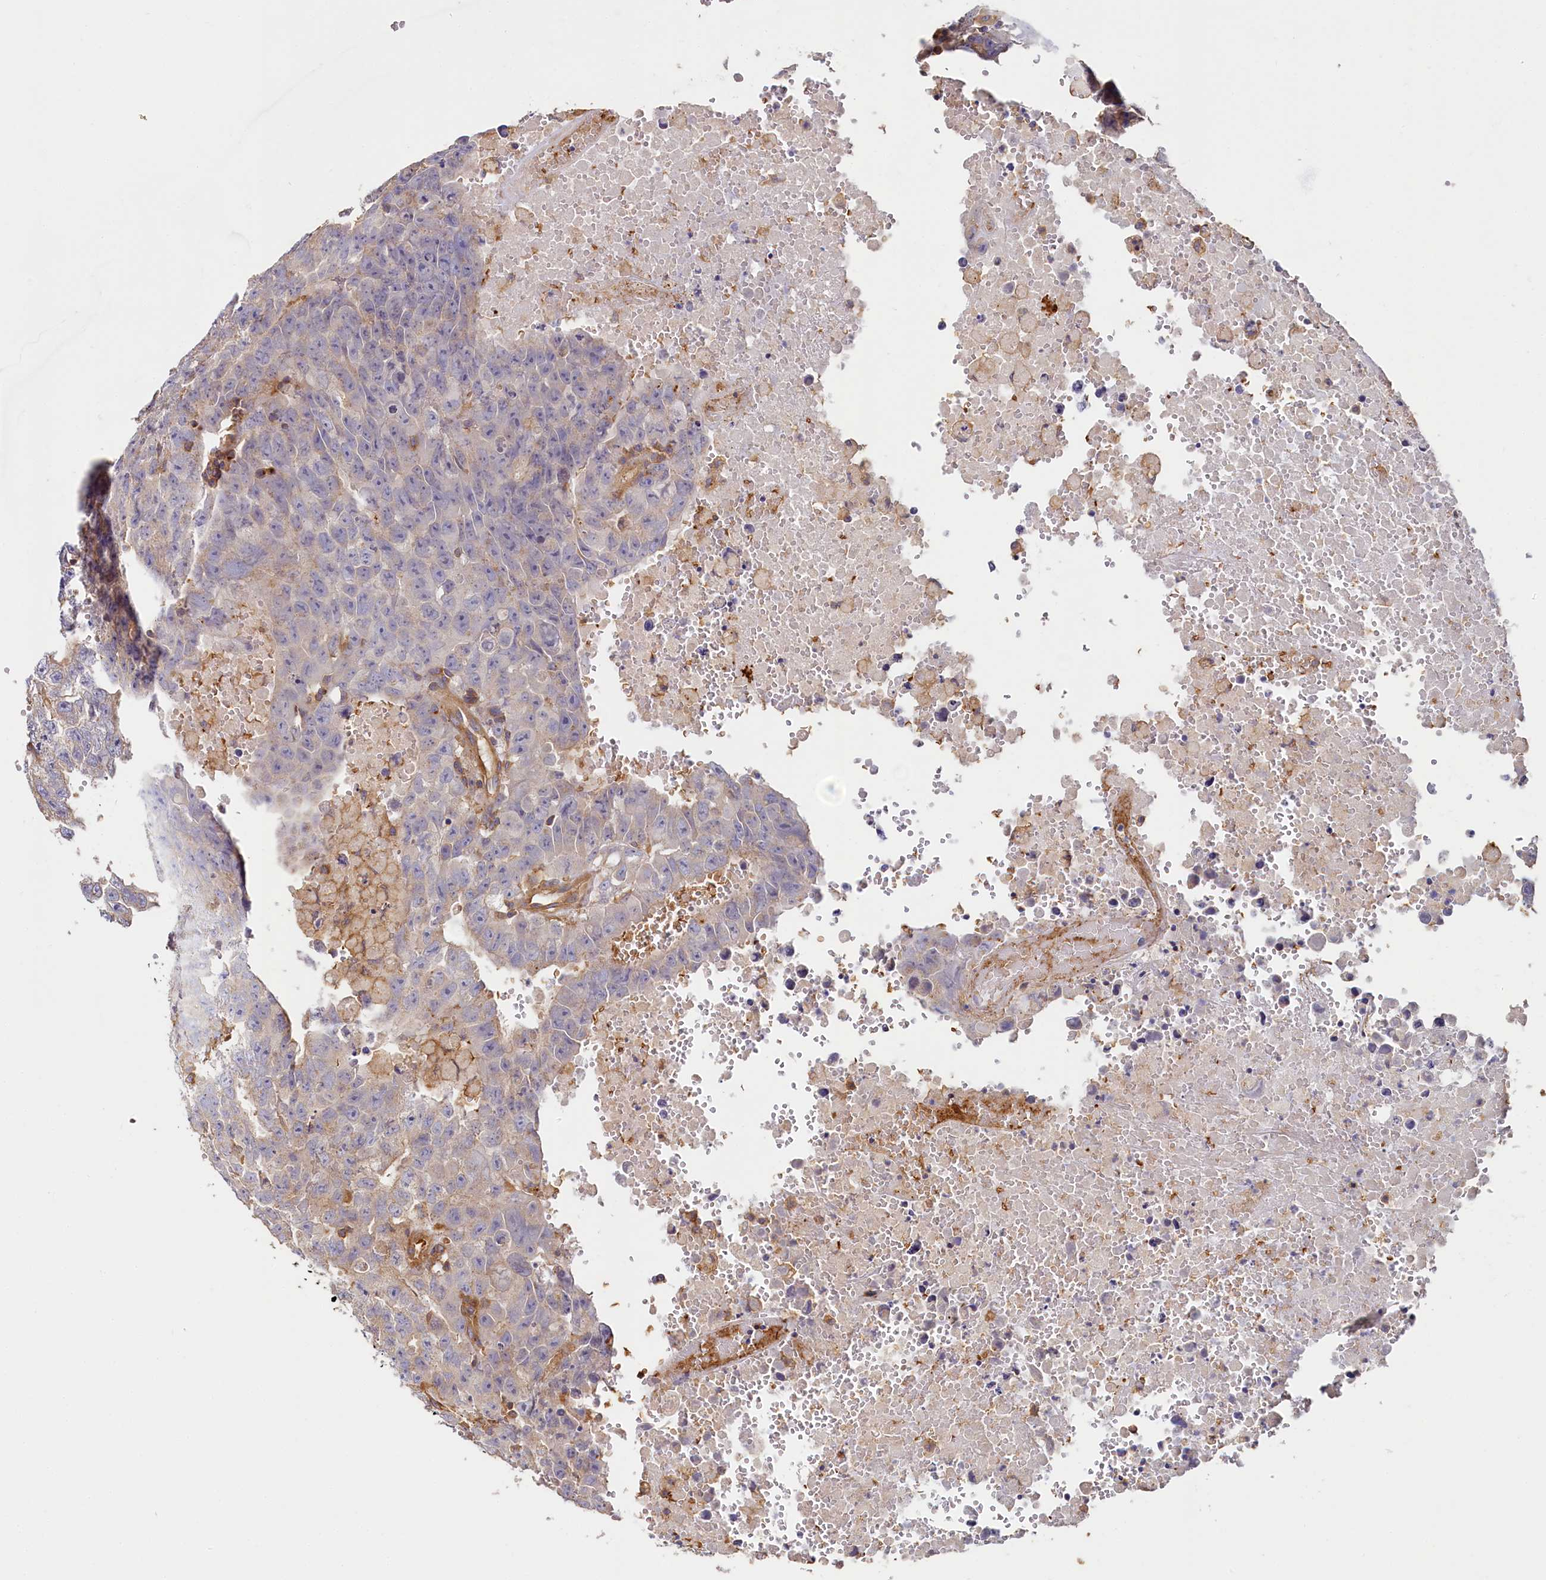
{"staining": {"intensity": "weak", "quantity": "<25%", "location": "cytoplasmic/membranous"}, "tissue": "testis cancer", "cell_type": "Tumor cells", "image_type": "cancer", "snomed": [{"axis": "morphology", "description": "Carcinoma, Embryonal, NOS"}, {"axis": "topography", "description": "Testis"}], "caption": "Image shows no significant protein staining in tumor cells of testis cancer (embryonal carcinoma).", "gene": "PPIP5K1", "patient": {"sex": "male", "age": 25}}